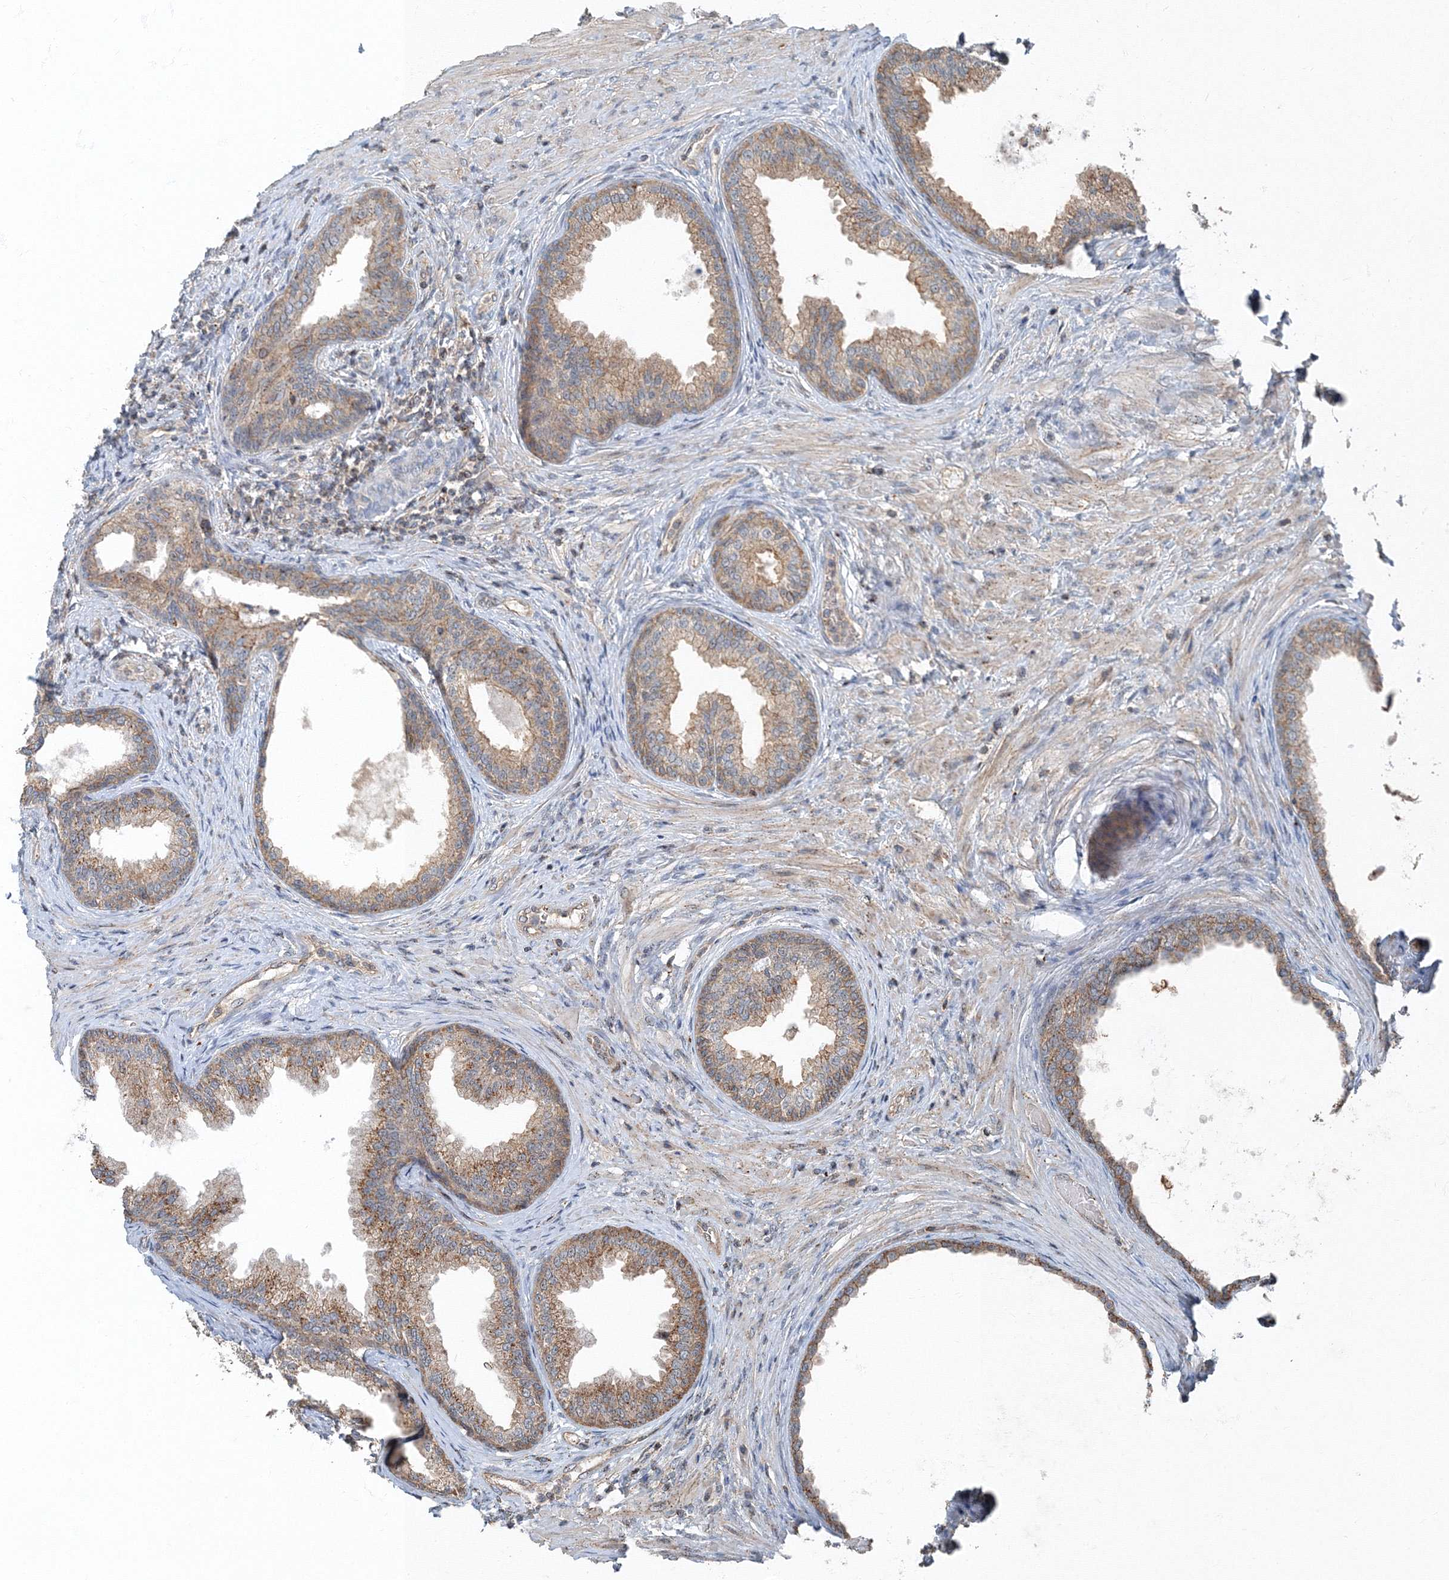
{"staining": {"intensity": "moderate", "quantity": ">75%", "location": "cytoplasmic/membranous"}, "tissue": "prostate", "cell_type": "Glandular cells", "image_type": "normal", "snomed": [{"axis": "morphology", "description": "Normal tissue, NOS"}, {"axis": "topography", "description": "Prostate"}], "caption": "About >75% of glandular cells in unremarkable prostate demonstrate moderate cytoplasmic/membranous protein positivity as visualized by brown immunohistochemical staining.", "gene": "AASDH", "patient": {"sex": "male", "age": 76}}